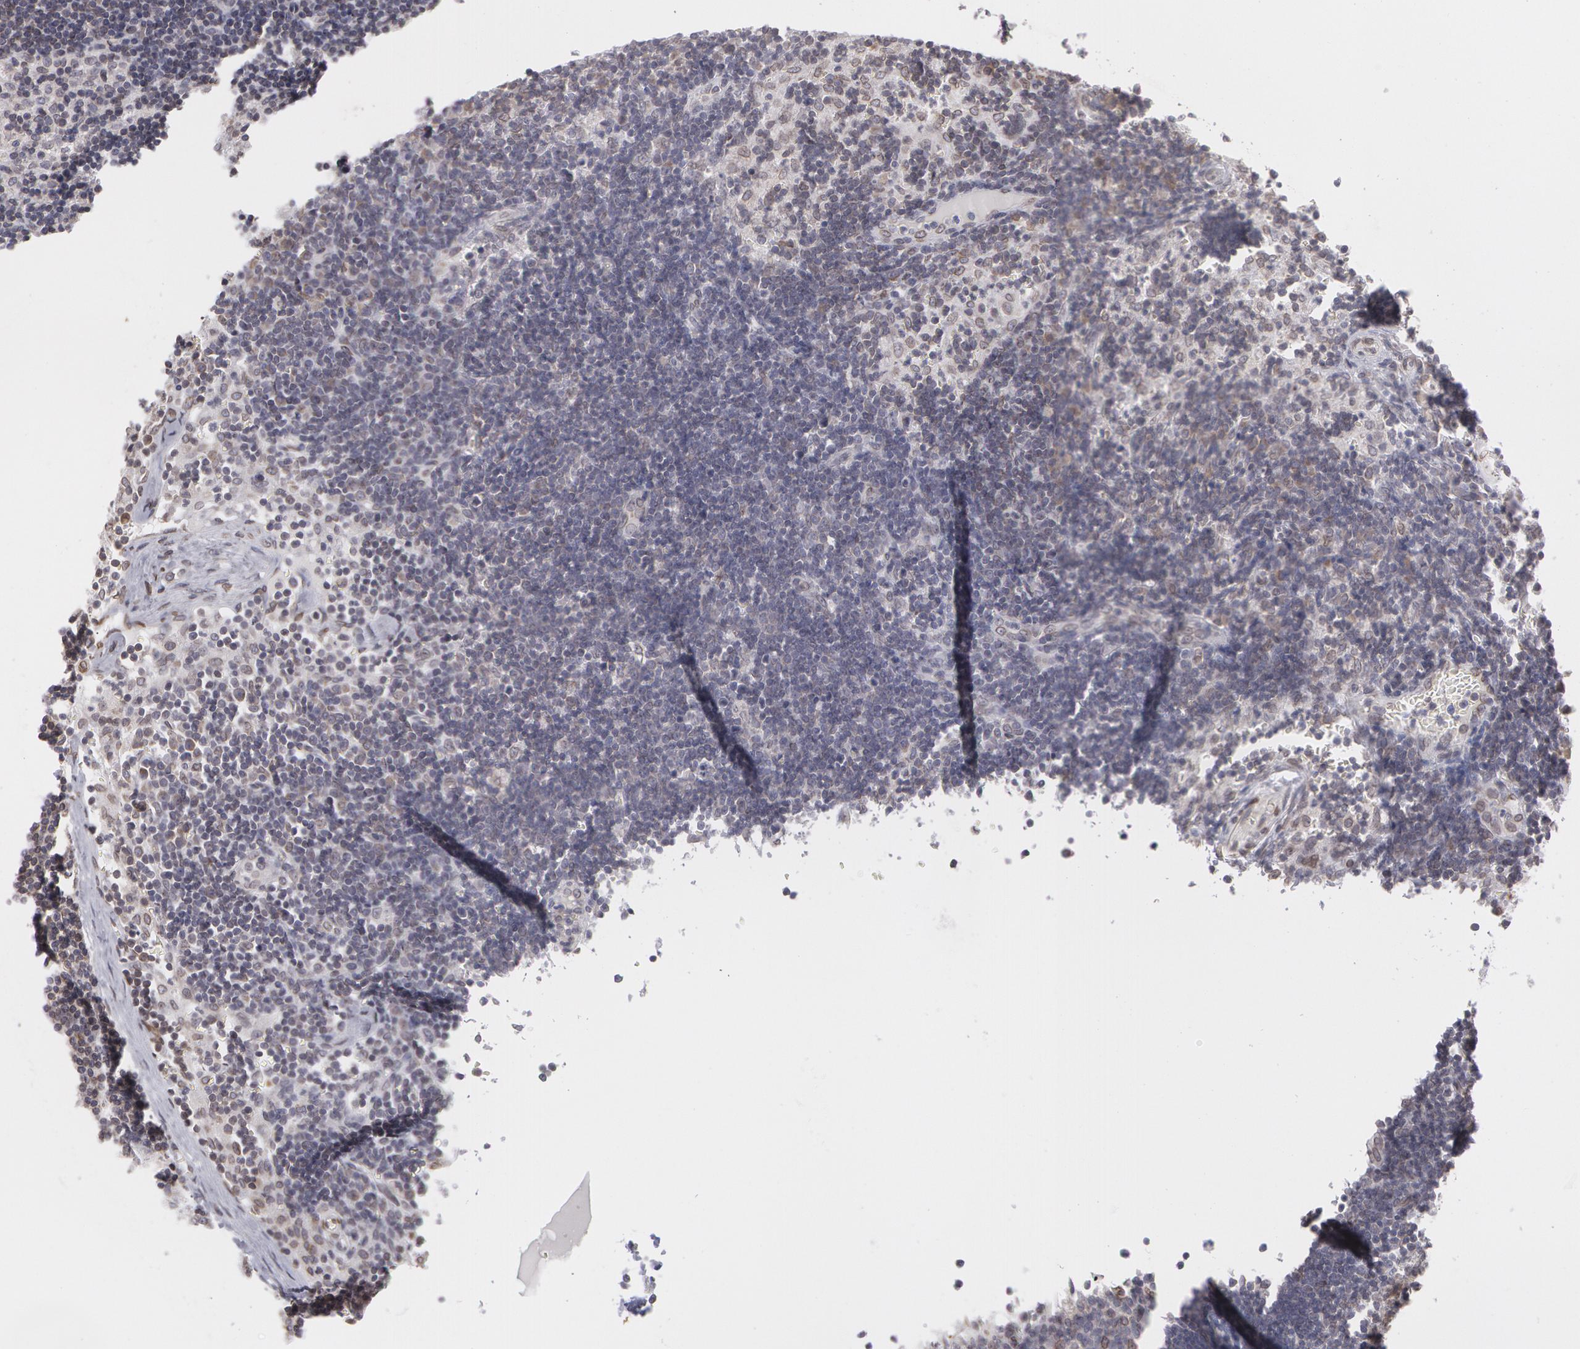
{"staining": {"intensity": "negative", "quantity": "none", "location": "none"}, "tissue": "lymph node", "cell_type": "Germinal center cells", "image_type": "normal", "snomed": [{"axis": "morphology", "description": "Normal tissue, NOS"}, {"axis": "morphology", "description": "Inflammation, NOS"}, {"axis": "topography", "description": "Lymph node"}, {"axis": "topography", "description": "Salivary gland"}], "caption": "Germinal center cells show no significant staining in normal lymph node.", "gene": "EMD", "patient": {"sex": "male", "age": 3}}